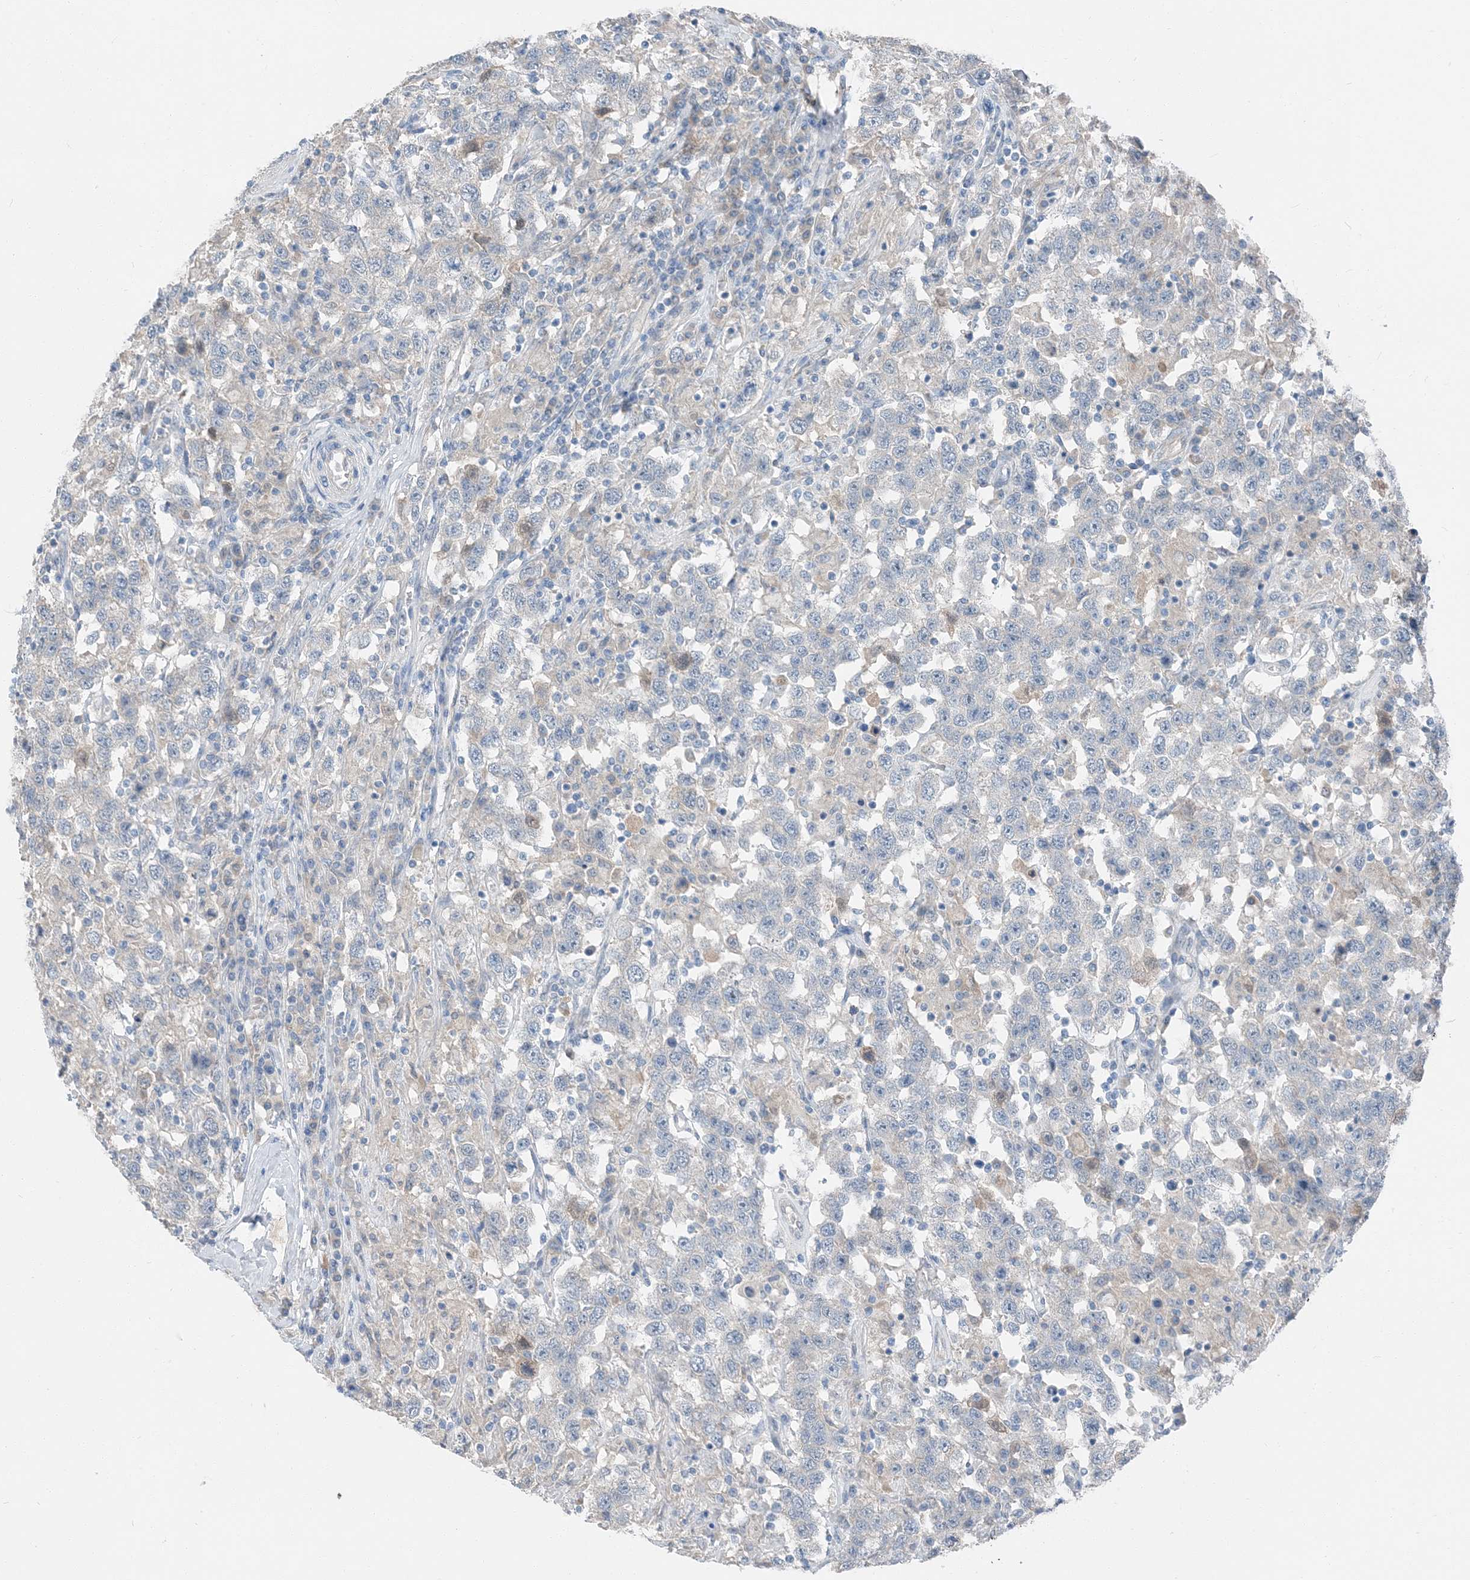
{"staining": {"intensity": "negative", "quantity": "none", "location": "none"}, "tissue": "testis cancer", "cell_type": "Tumor cells", "image_type": "cancer", "snomed": [{"axis": "morphology", "description": "Seminoma, NOS"}, {"axis": "topography", "description": "Testis"}], "caption": "The micrograph displays no significant staining in tumor cells of testis seminoma. The staining is performed using DAB brown chromogen with nuclei counter-stained in using hematoxylin.", "gene": "NCOA7", "patient": {"sex": "male", "age": 41}}